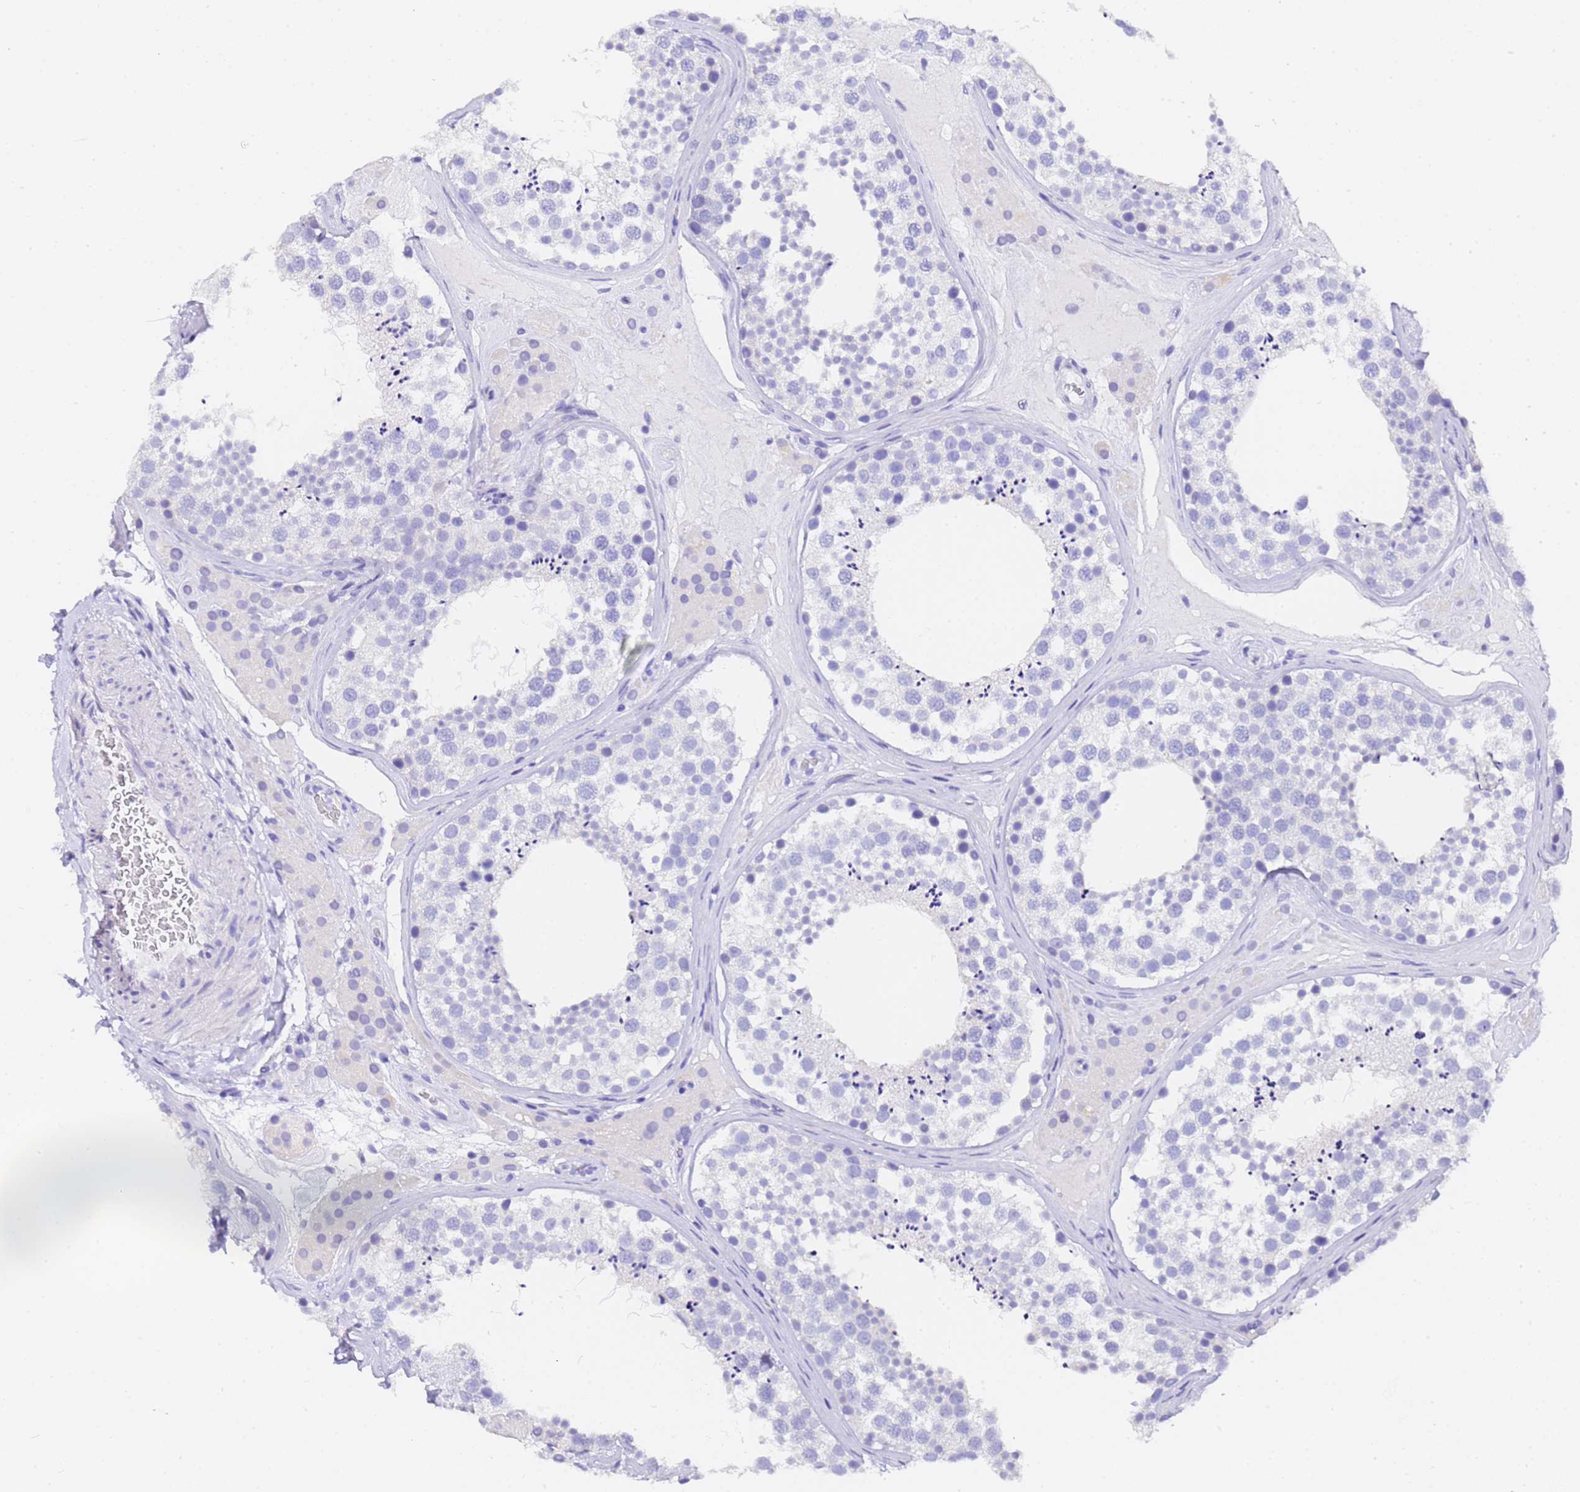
{"staining": {"intensity": "negative", "quantity": "none", "location": "none"}, "tissue": "testis", "cell_type": "Cells in seminiferous ducts", "image_type": "normal", "snomed": [{"axis": "morphology", "description": "Normal tissue, NOS"}, {"axis": "topography", "description": "Testis"}], "caption": "IHC of normal testis displays no expression in cells in seminiferous ducts. (Stains: DAB immunohistochemistry (IHC) with hematoxylin counter stain, Microscopy: brightfield microscopy at high magnification).", "gene": "GABRA1", "patient": {"sex": "male", "age": 46}}